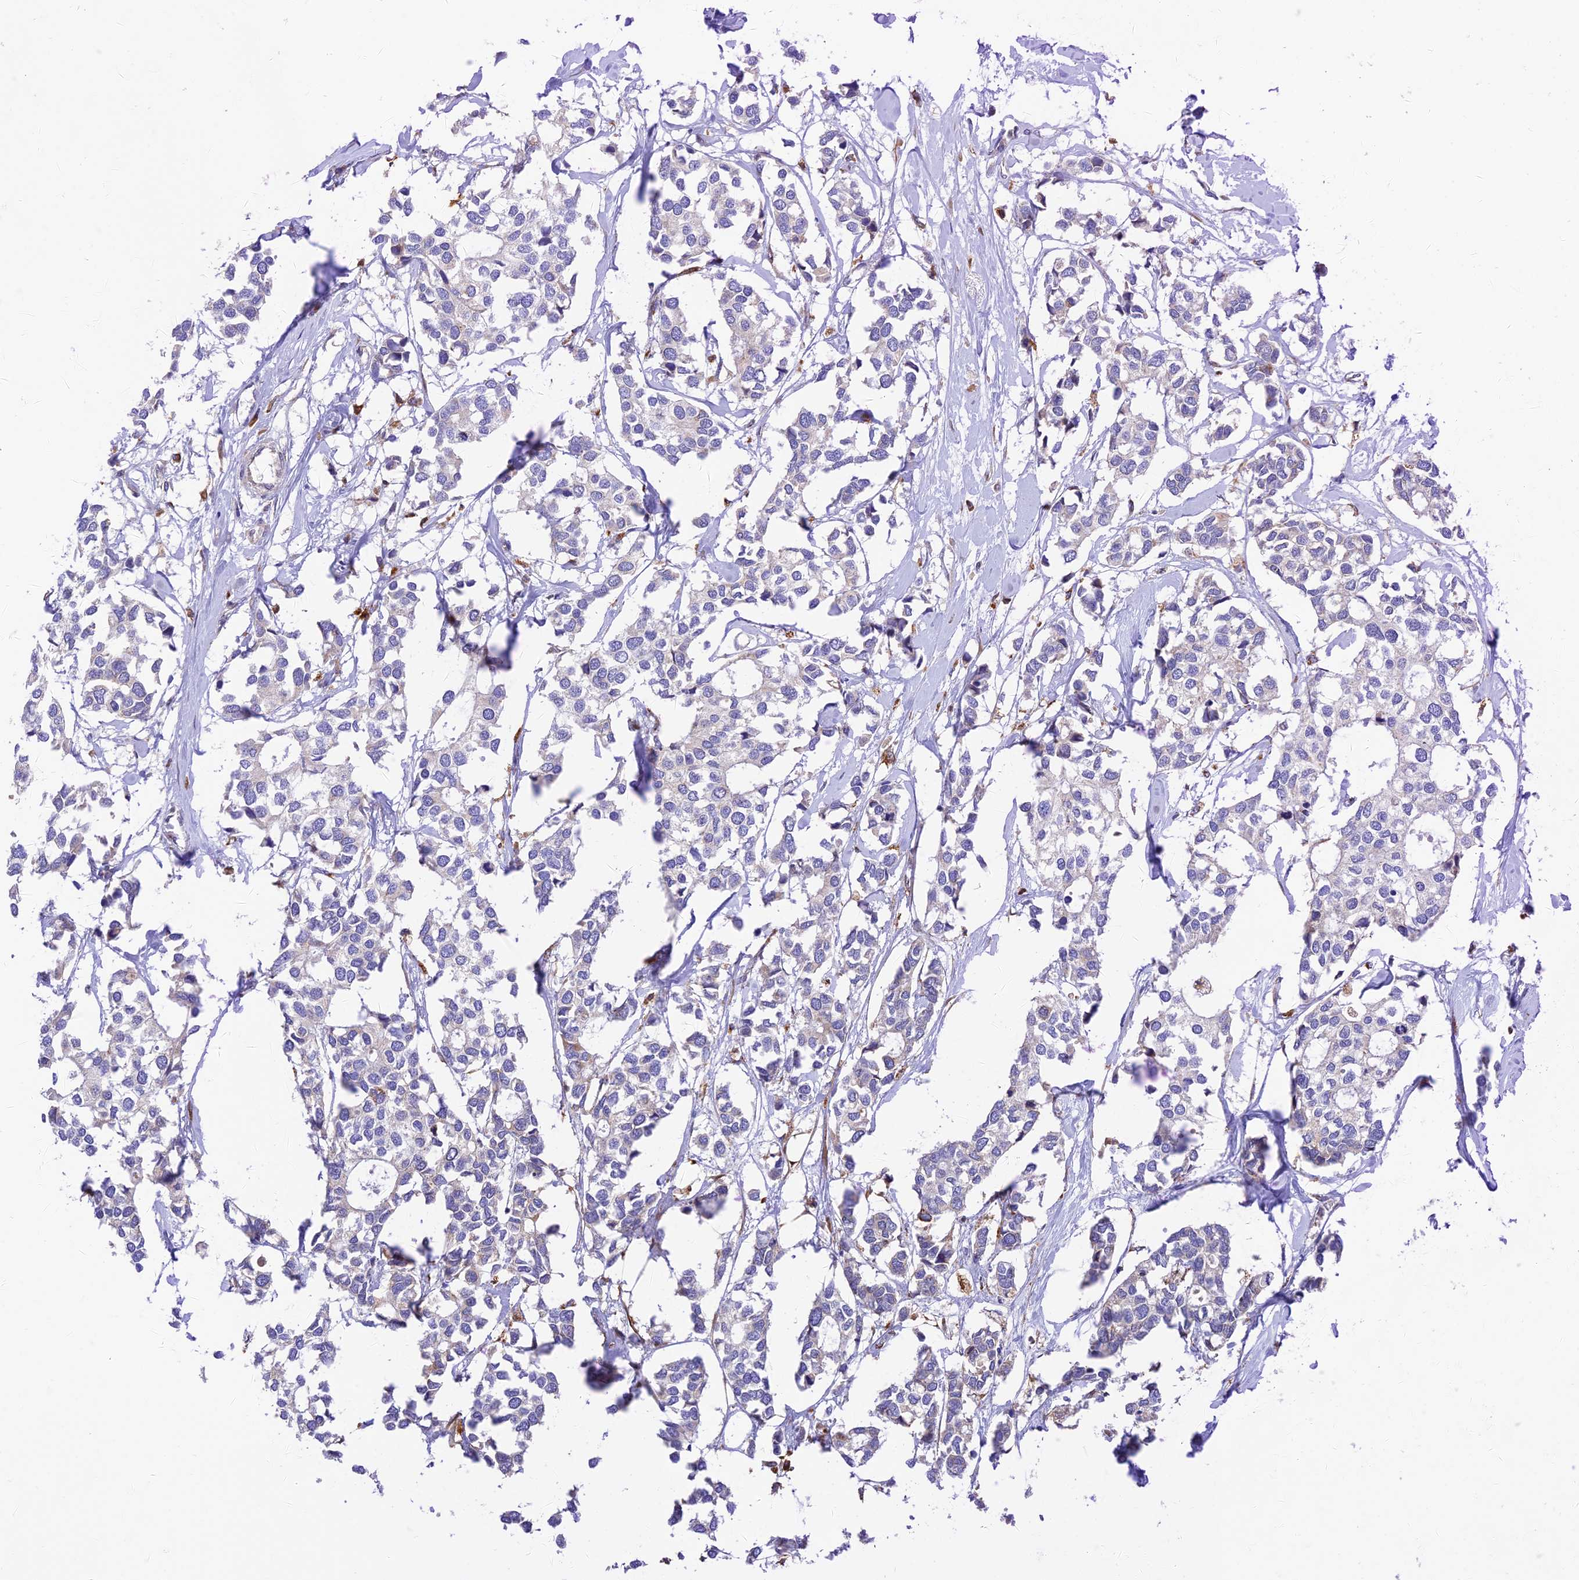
{"staining": {"intensity": "negative", "quantity": "none", "location": "none"}, "tissue": "breast cancer", "cell_type": "Tumor cells", "image_type": "cancer", "snomed": [{"axis": "morphology", "description": "Duct carcinoma"}, {"axis": "topography", "description": "Breast"}], "caption": "Breast cancer was stained to show a protein in brown. There is no significant expression in tumor cells.", "gene": "VKORC1", "patient": {"sex": "female", "age": 83}}